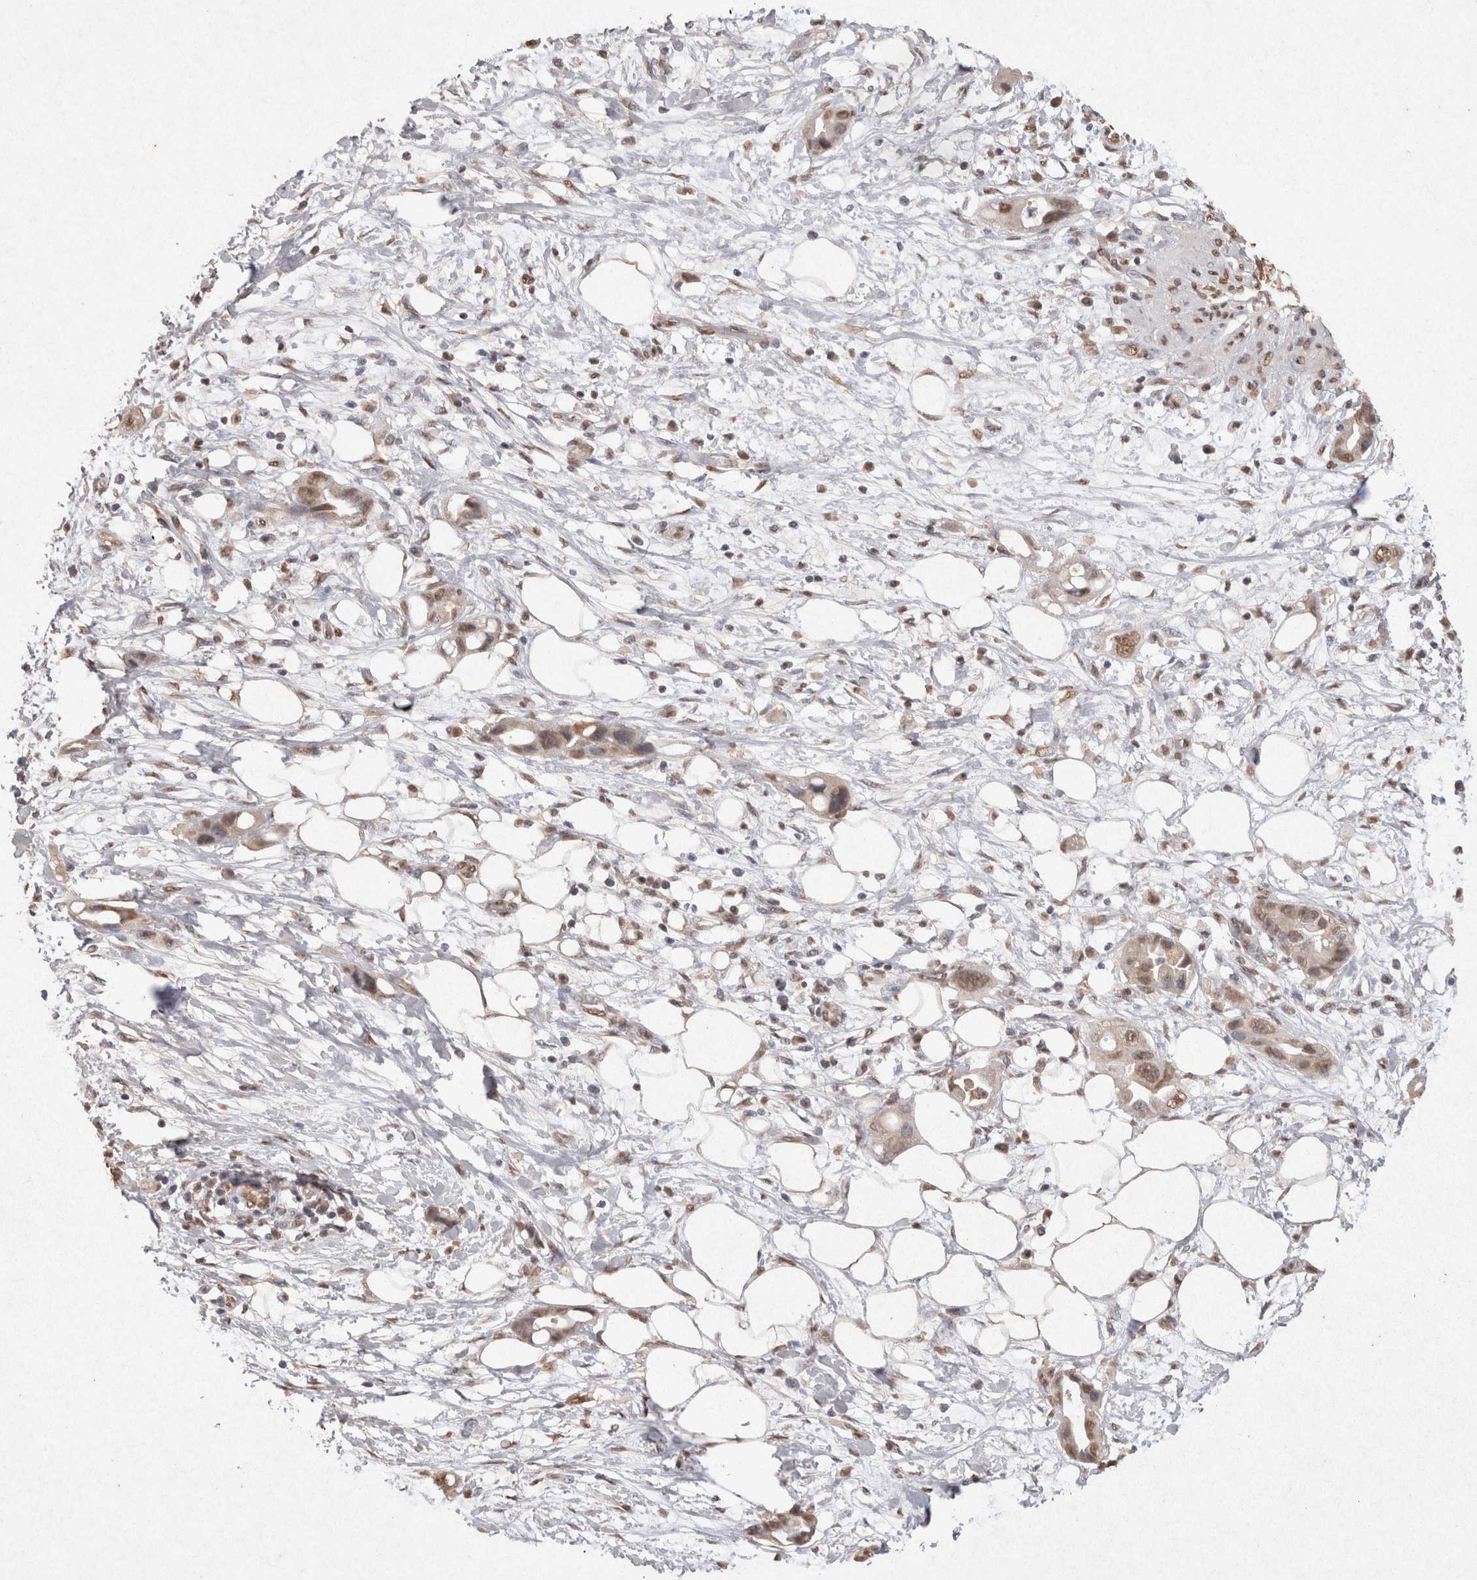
{"staining": {"intensity": "weak", "quantity": ">75%", "location": "cytoplasmic/membranous,nuclear"}, "tissue": "pancreatic cancer", "cell_type": "Tumor cells", "image_type": "cancer", "snomed": [{"axis": "morphology", "description": "Adenocarcinoma, NOS"}, {"axis": "topography", "description": "Pancreas"}], "caption": "High-power microscopy captured an immunohistochemistry (IHC) histopathology image of adenocarcinoma (pancreatic), revealing weak cytoplasmic/membranous and nuclear positivity in approximately >75% of tumor cells.", "gene": "MLX", "patient": {"sex": "female", "age": 57}}